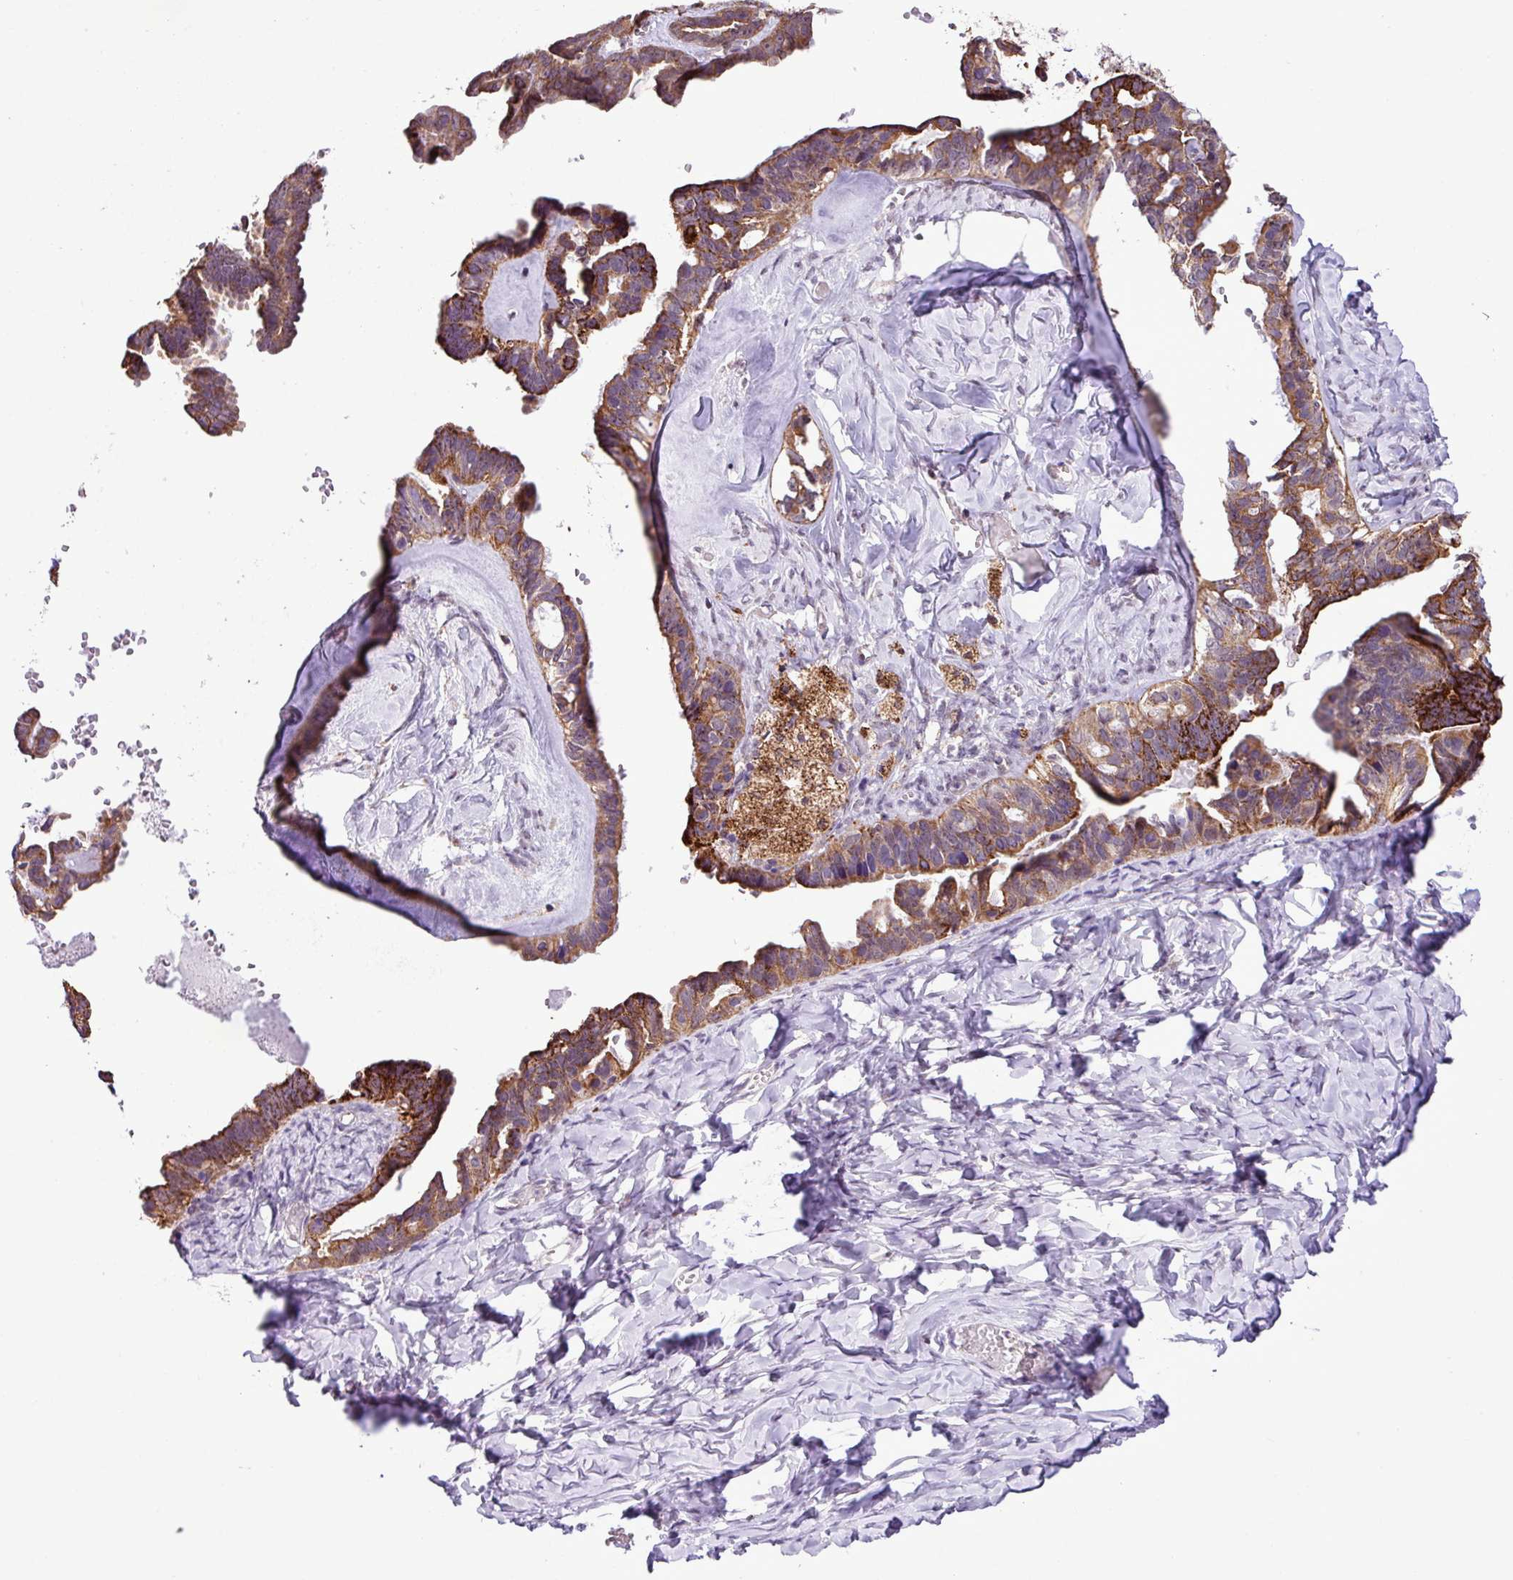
{"staining": {"intensity": "strong", "quantity": ">75%", "location": "cytoplasmic/membranous"}, "tissue": "ovarian cancer", "cell_type": "Tumor cells", "image_type": "cancer", "snomed": [{"axis": "morphology", "description": "Cystadenocarcinoma, serous, NOS"}, {"axis": "topography", "description": "Ovary"}], "caption": "This micrograph shows immunohistochemistry (IHC) staining of serous cystadenocarcinoma (ovarian), with high strong cytoplasmic/membranous staining in approximately >75% of tumor cells.", "gene": "SGPP1", "patient": {"sex": "female", "age": 69}}